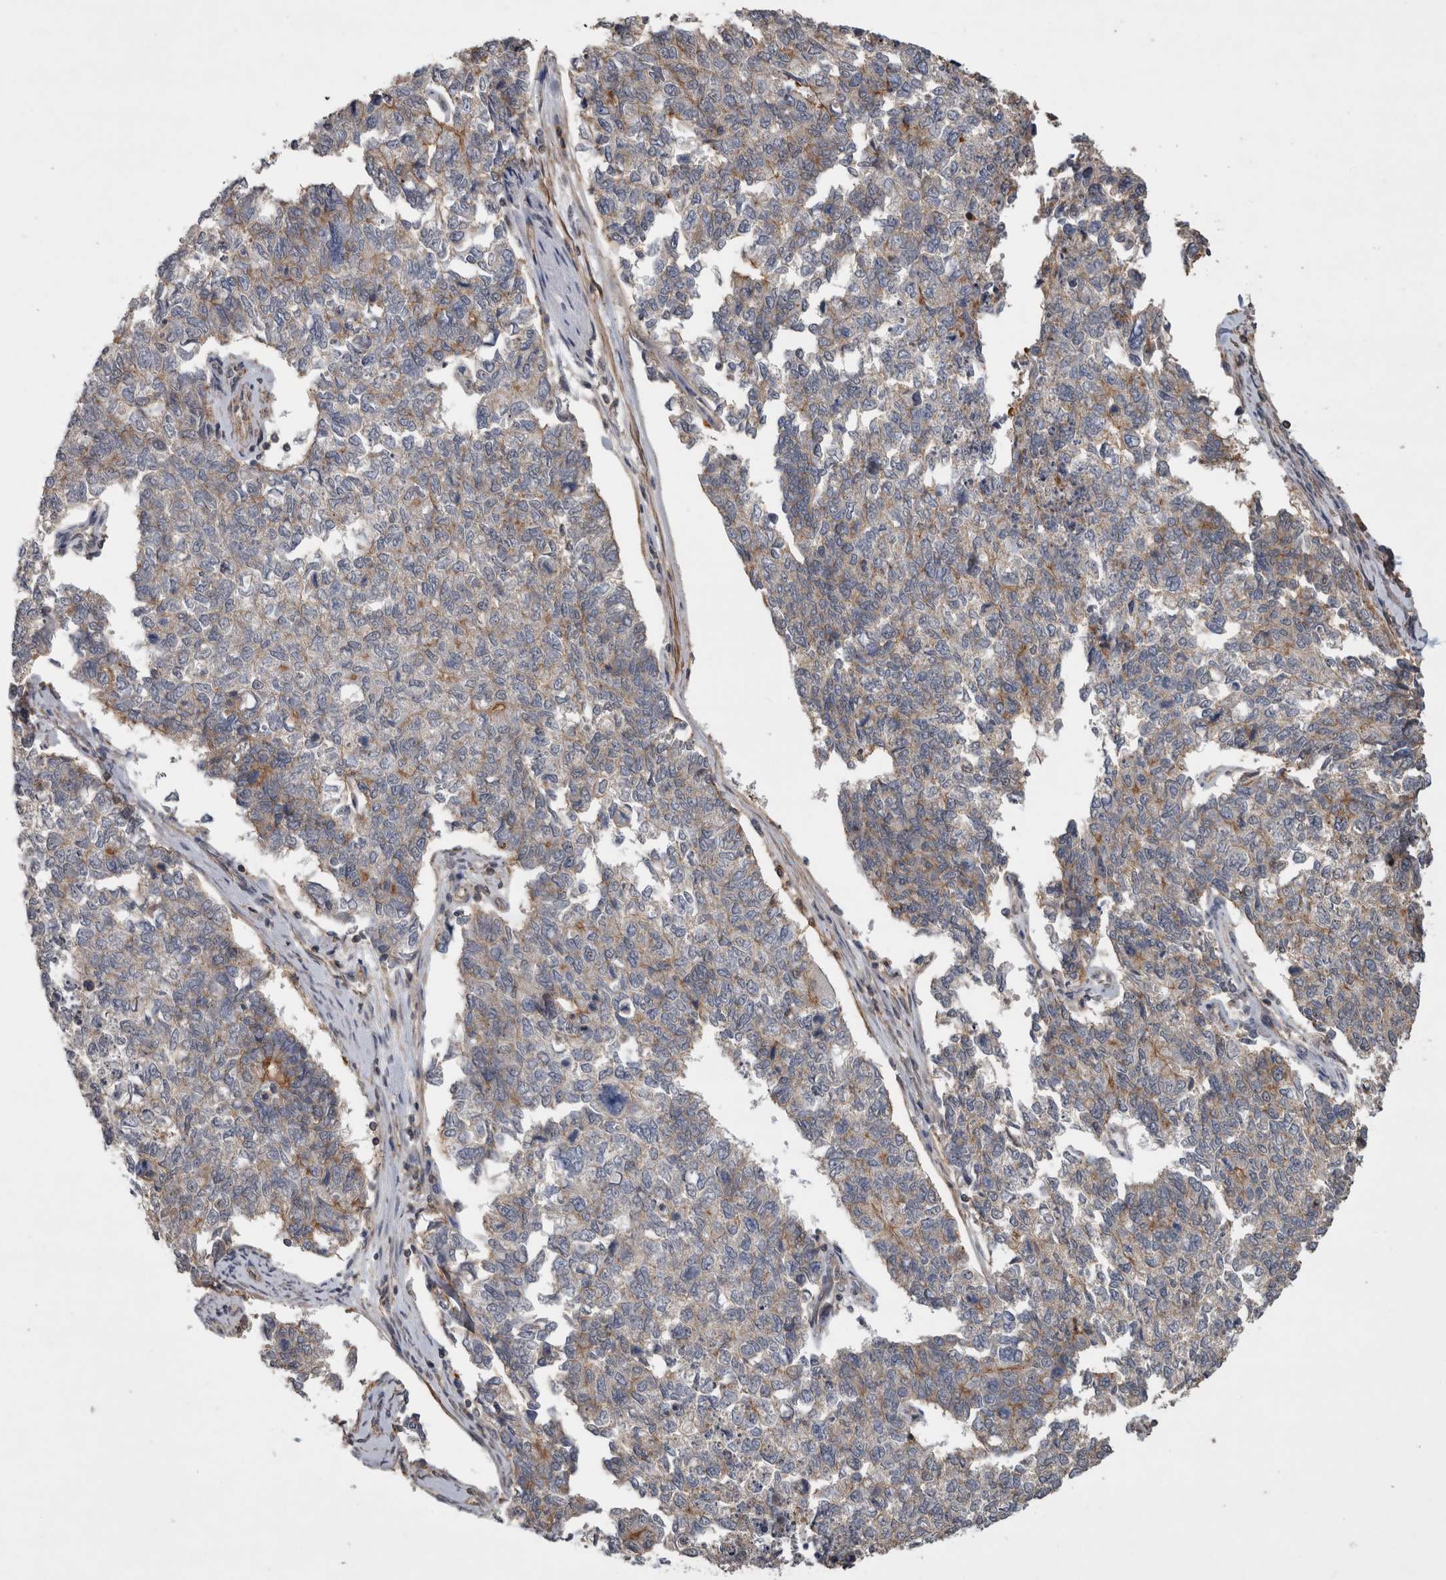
{"staining": {"intensity": "weak", "quantity": "25%-75%", "location": "cytoplasmic/membranous"}, "tissue": "cervical cancer", "cell_type": "Tumor cells", "image_type": "cancer", "snomed": [{"axis": "morphology", "description": "Squamous cell carcinoma, NOS"}, {"axis": "topography", "description": "Cervix"}], "caption": "Squamous cell carcinoma (cervical) was stained to show a protein in brown. There is low levels of weak cytoplasmic/membranous positivity in approximately 25%-75% of tumor cells.", "gene": "SPATA48", "patient": {"sex": "female", "age": 63}}